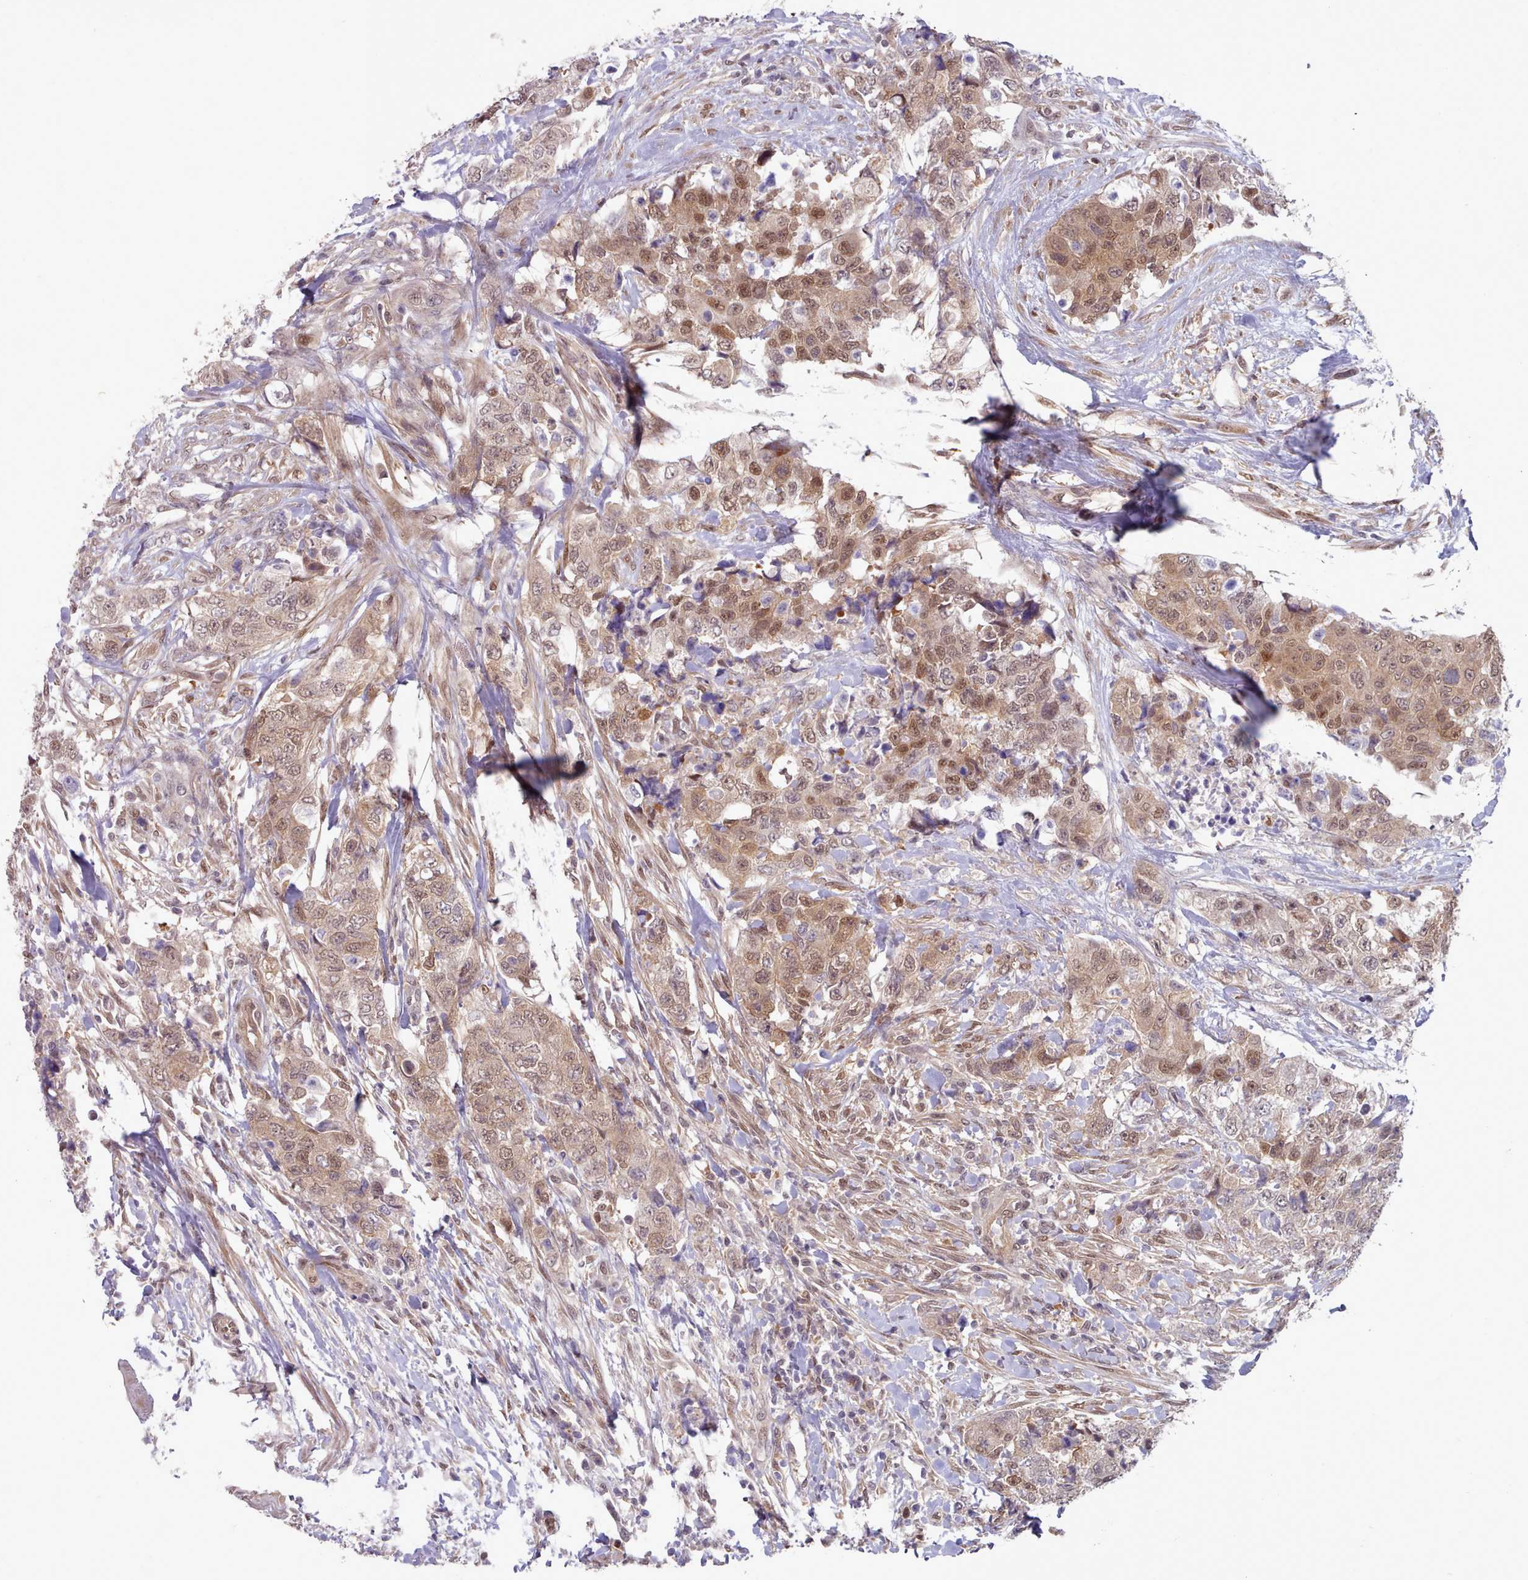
{"staining": {"intensity": "moderate", "quantity": ">75%", "location": "cytoplasmic/membranous,nuclear"}, "tissue": "urothelial cancer", "cell_type": "Tumor cells", "image_type": "cancer", "snomed": [{"axis": "morphology", "description": "Urothelial carcinoma, High grade"}, {"axis": "topography", "description": "Urinary bladder"}], "caption": "Brown immunohistochemical staining in urothelial carcinoma (high-grade) exhibits moderate cytoplasmic/membranous and nuclear staining in about >75% of tumor cells. (Stains: DAB in brown, nuclei in blue, Microscopy: brightfield microscopy at high magnification).", "gene": "CES3", "patient": {"sex": "female", "age": 78}}